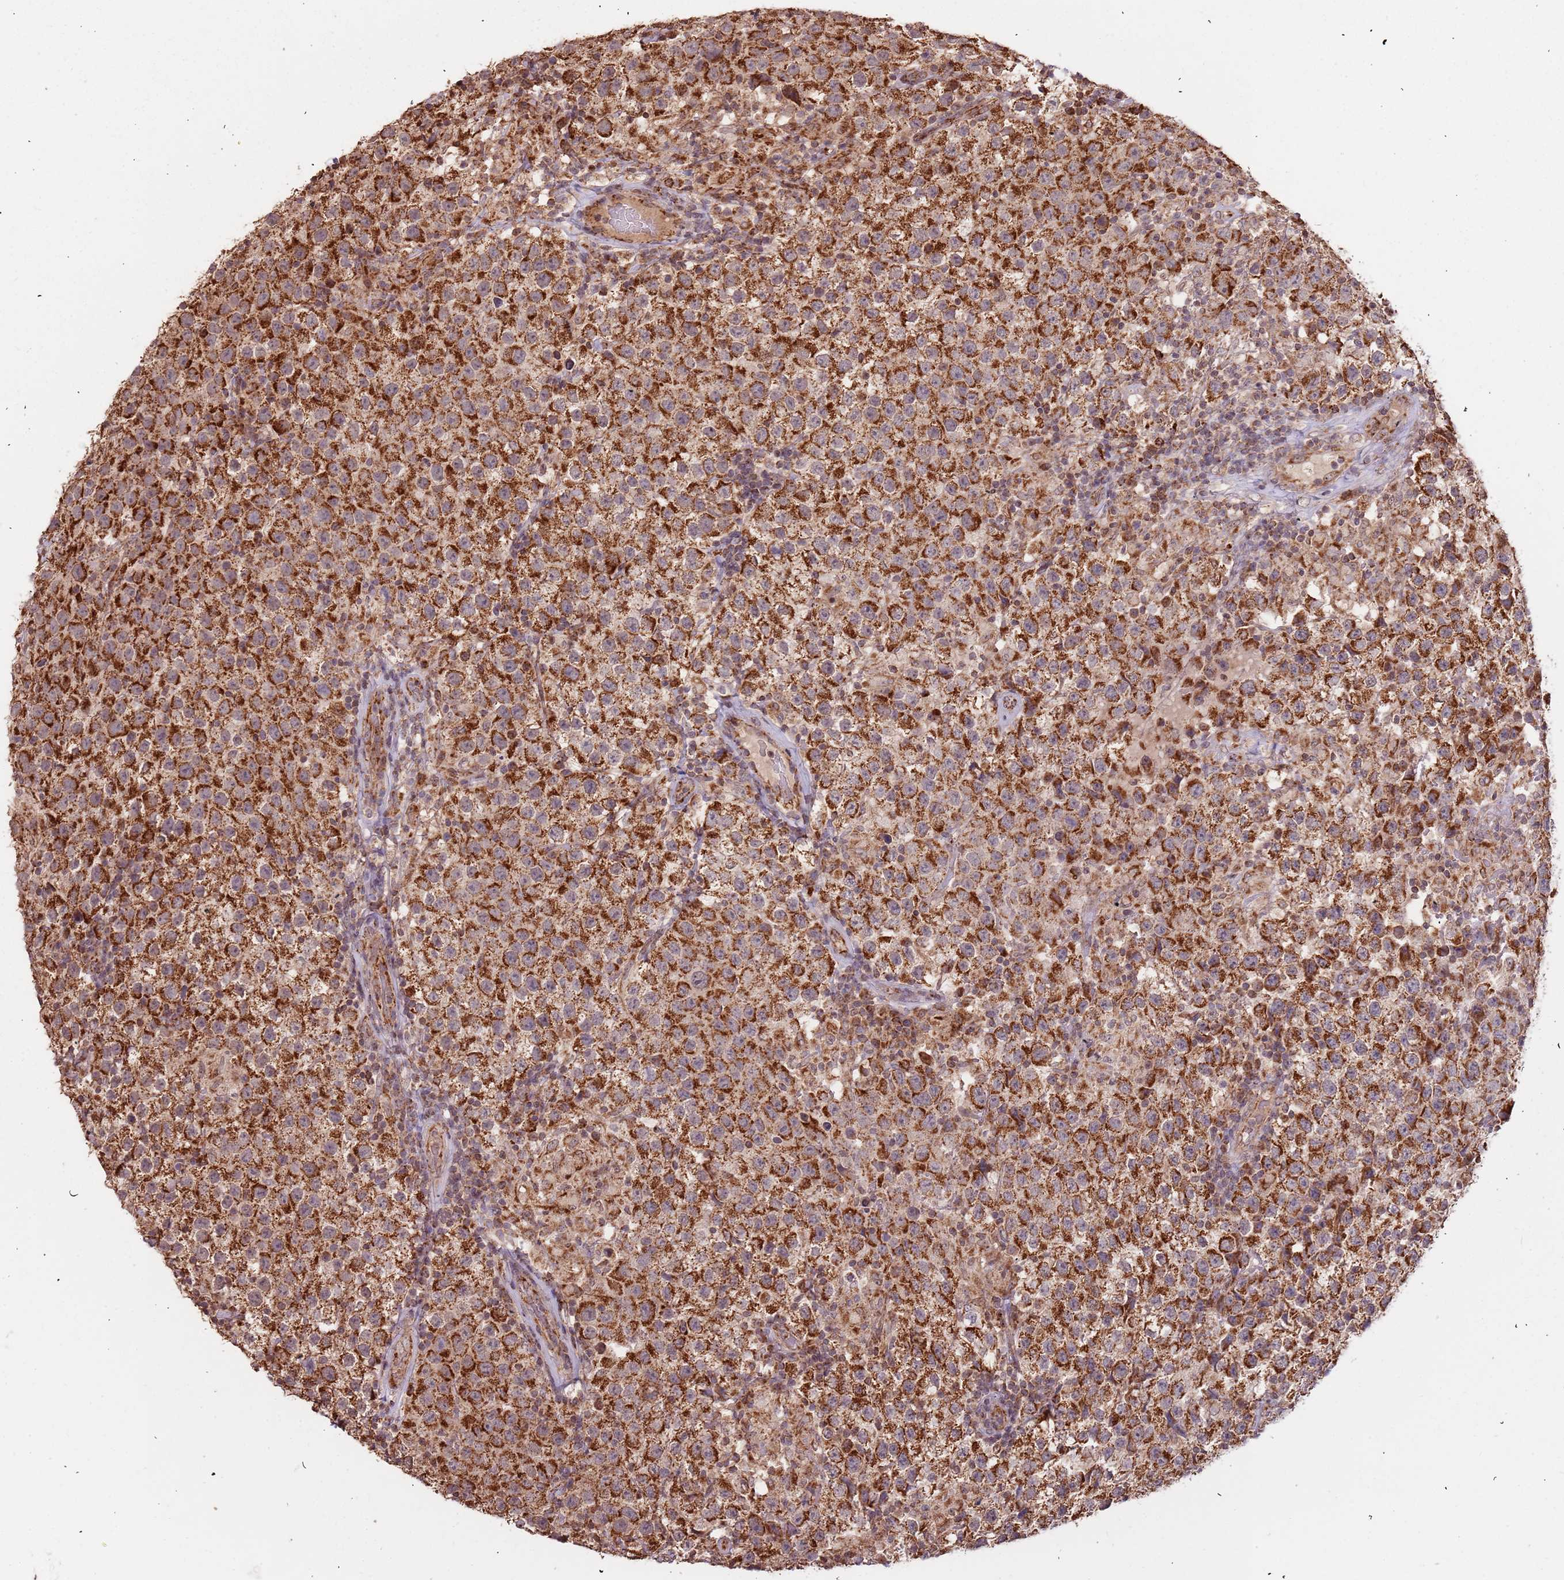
{"staining": {"intensity": "strong", "quantity": ">75%", "location": "cytoplasmic/membranous"}, "tissue": "testis cancer", "cell_type": "Tumor cells", "image_type": "cancer", "snomed": [{"axis": "morphology", "description": "Seminoma, NOS"}, {"axis": "morphology", "description": "Carcinoma, Embryonal, NOS"}, {"axis": "topography", "description": "Testis"}], "caption": "This micrograph displays testis cancer stained with IHC to label a protein in brown. The cytoplasmic/membranous of tumor cells show strong positivity for the protein. Nuclei are counter-stained blue.", "gene": "IL17RD", "patient": {"sex": "male", "age": 41}}